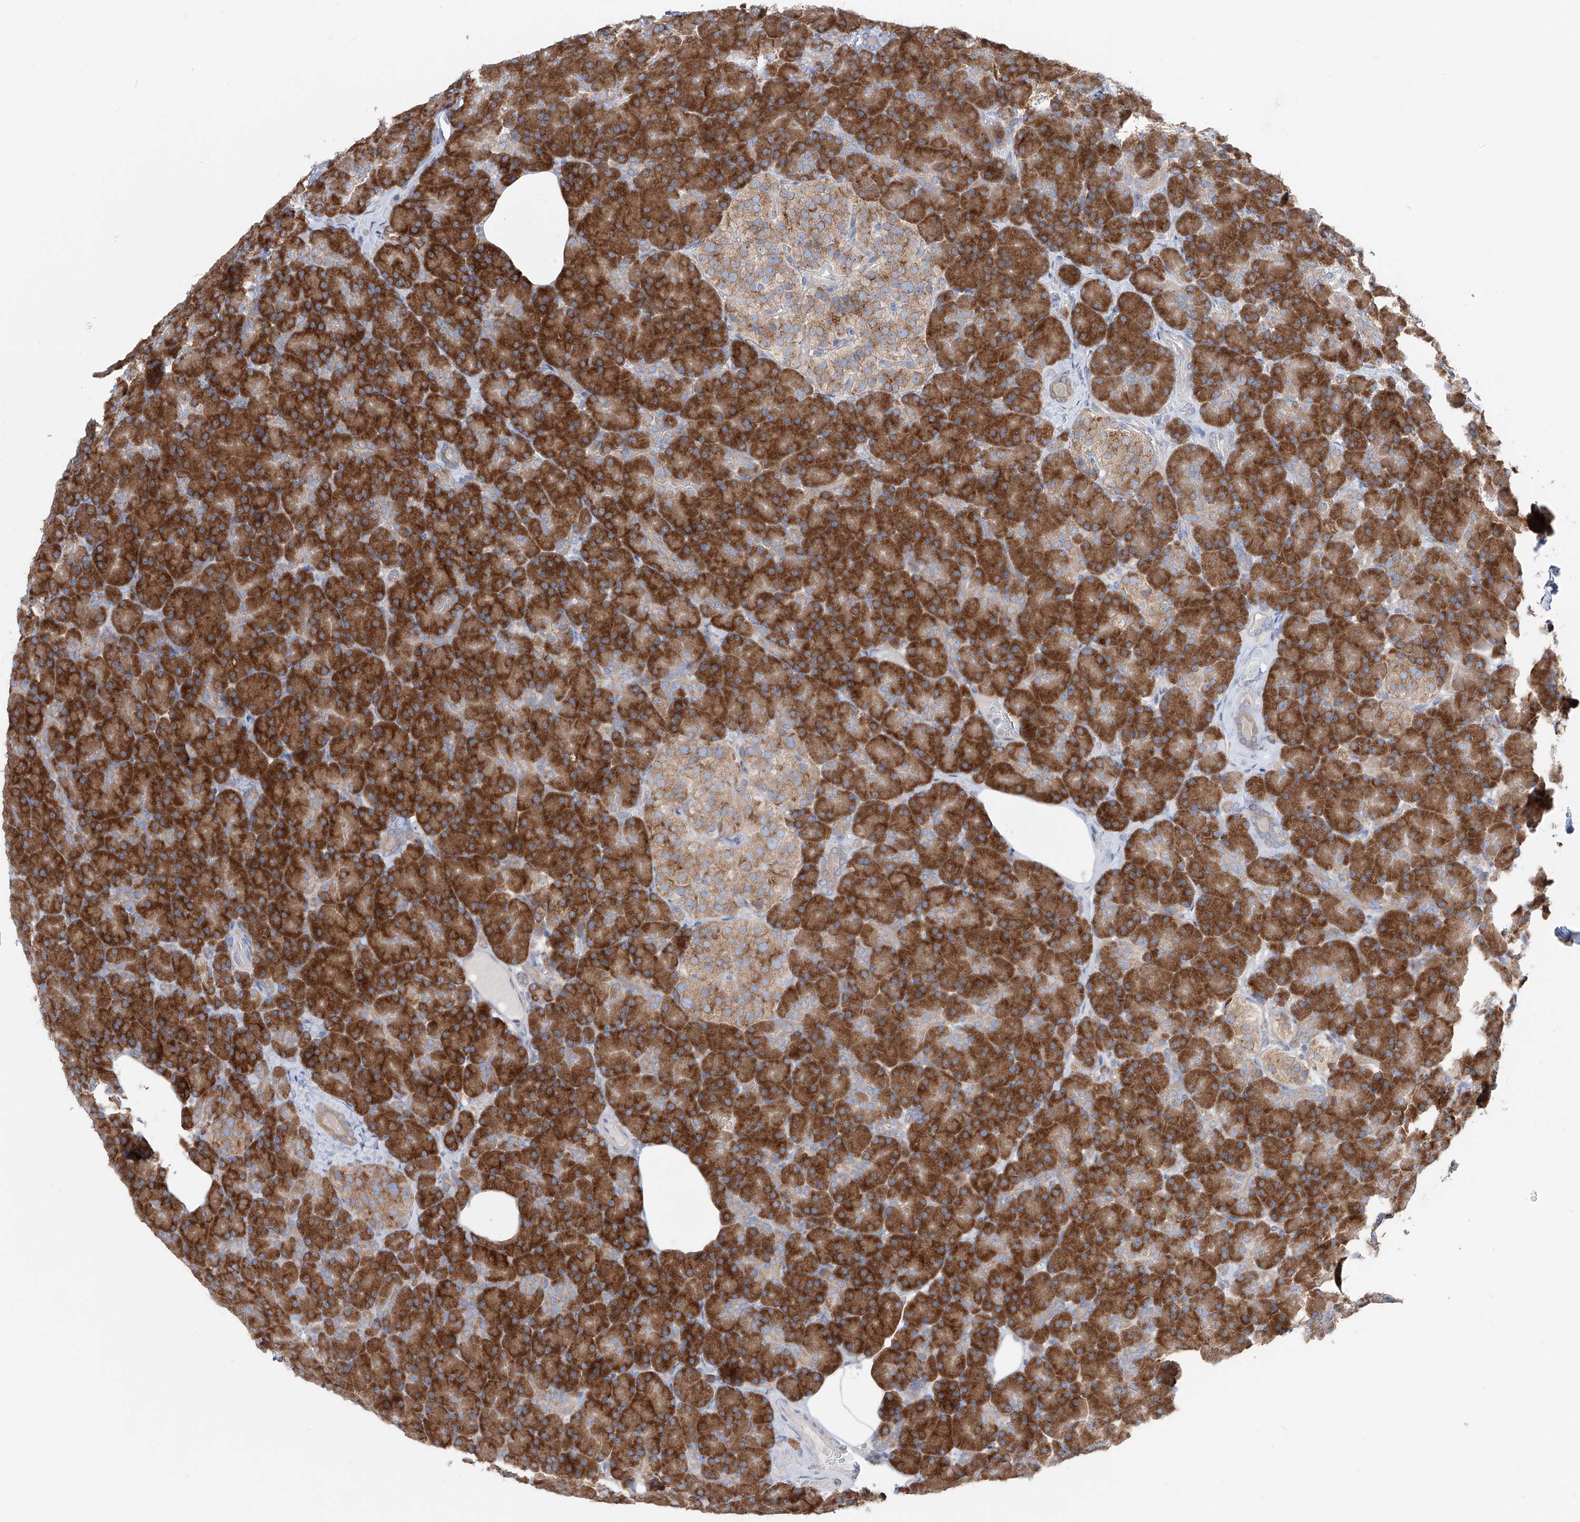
{"staining": {"intensity": "strong", "quantity": ">75%", "location": "cytoplasmic/membranous"}, "tissue": "pancreas", "cell_type": "Exocrine glandular cells", "image_type": "normal", "snomed": [{"axis": "morphology", "description": "Normal tissue, NOS"}, {"axis": "topography", "description": "Pancreas"}], "caption": "Brown immunohistochemical staining in unremarkable human pancreas demonstrates strong cytoplasmic/membranous positivity in approximately >75% of exocrine glandular cells. (Stains: DAB (3,3'-diaminobenzidine) in brown, nuclei in blue, Microscopy: brightfield microscopy at high magnification).", "gene": "UFL1", "patient": {"sex": "female", "age": 43}}